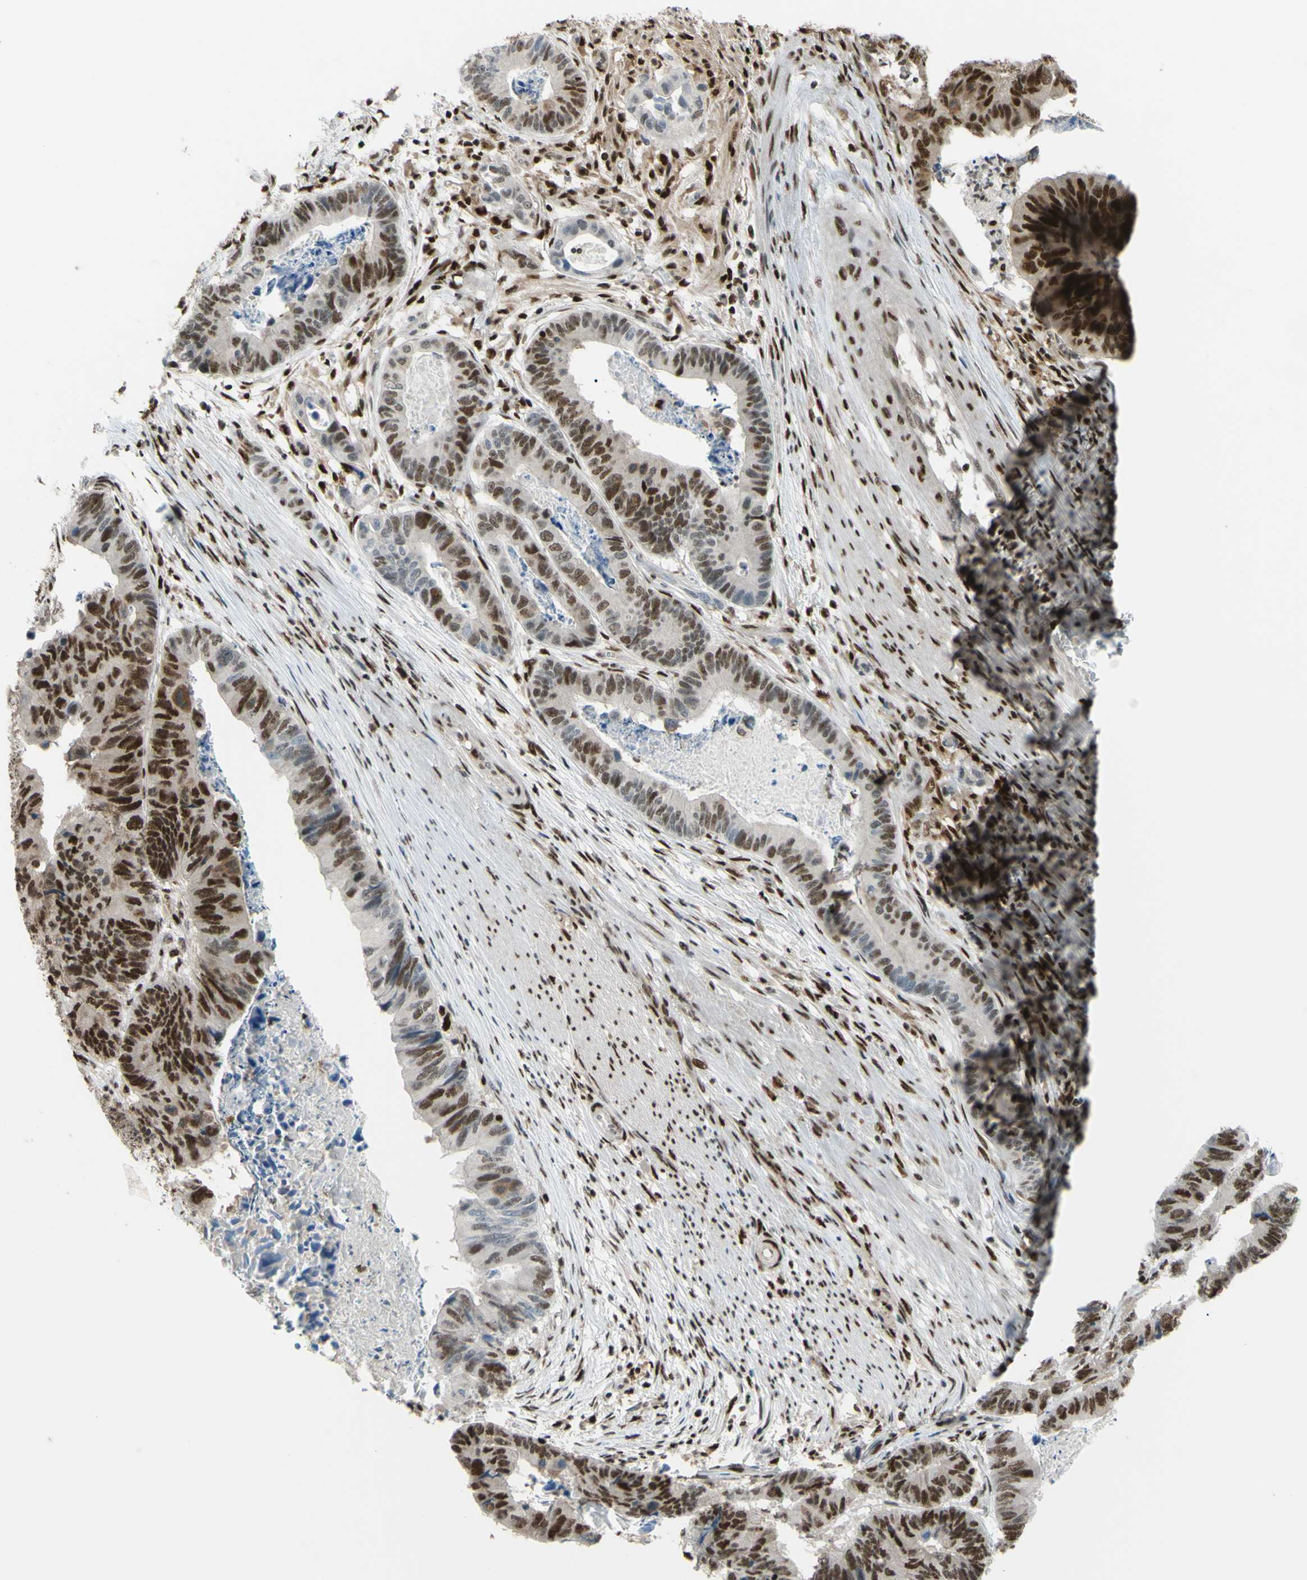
{"staining": {"intensity": "moderate", "quantity": "<25%", "location": "cytoplasmic/membranous,nuclear"}, "tissue": "stomach cancer", "cell_type": "Tumor cells", "image_type": "cancer", "snomed": [{"axis": "morphology", "description": "Adenocarcinoma, NOS"}, {"axis": "topography", "description": "Stomach, lower"}], "caption": "This photomicrograph displays IHC staining of human adenocarcinoma (stomach), with low moderate cytoplasmic/membranous and nuclear staining in approximately <25% of tumor cells.", "gene": "FKBP5", "patient": {"sex": "male", "age": 77}}